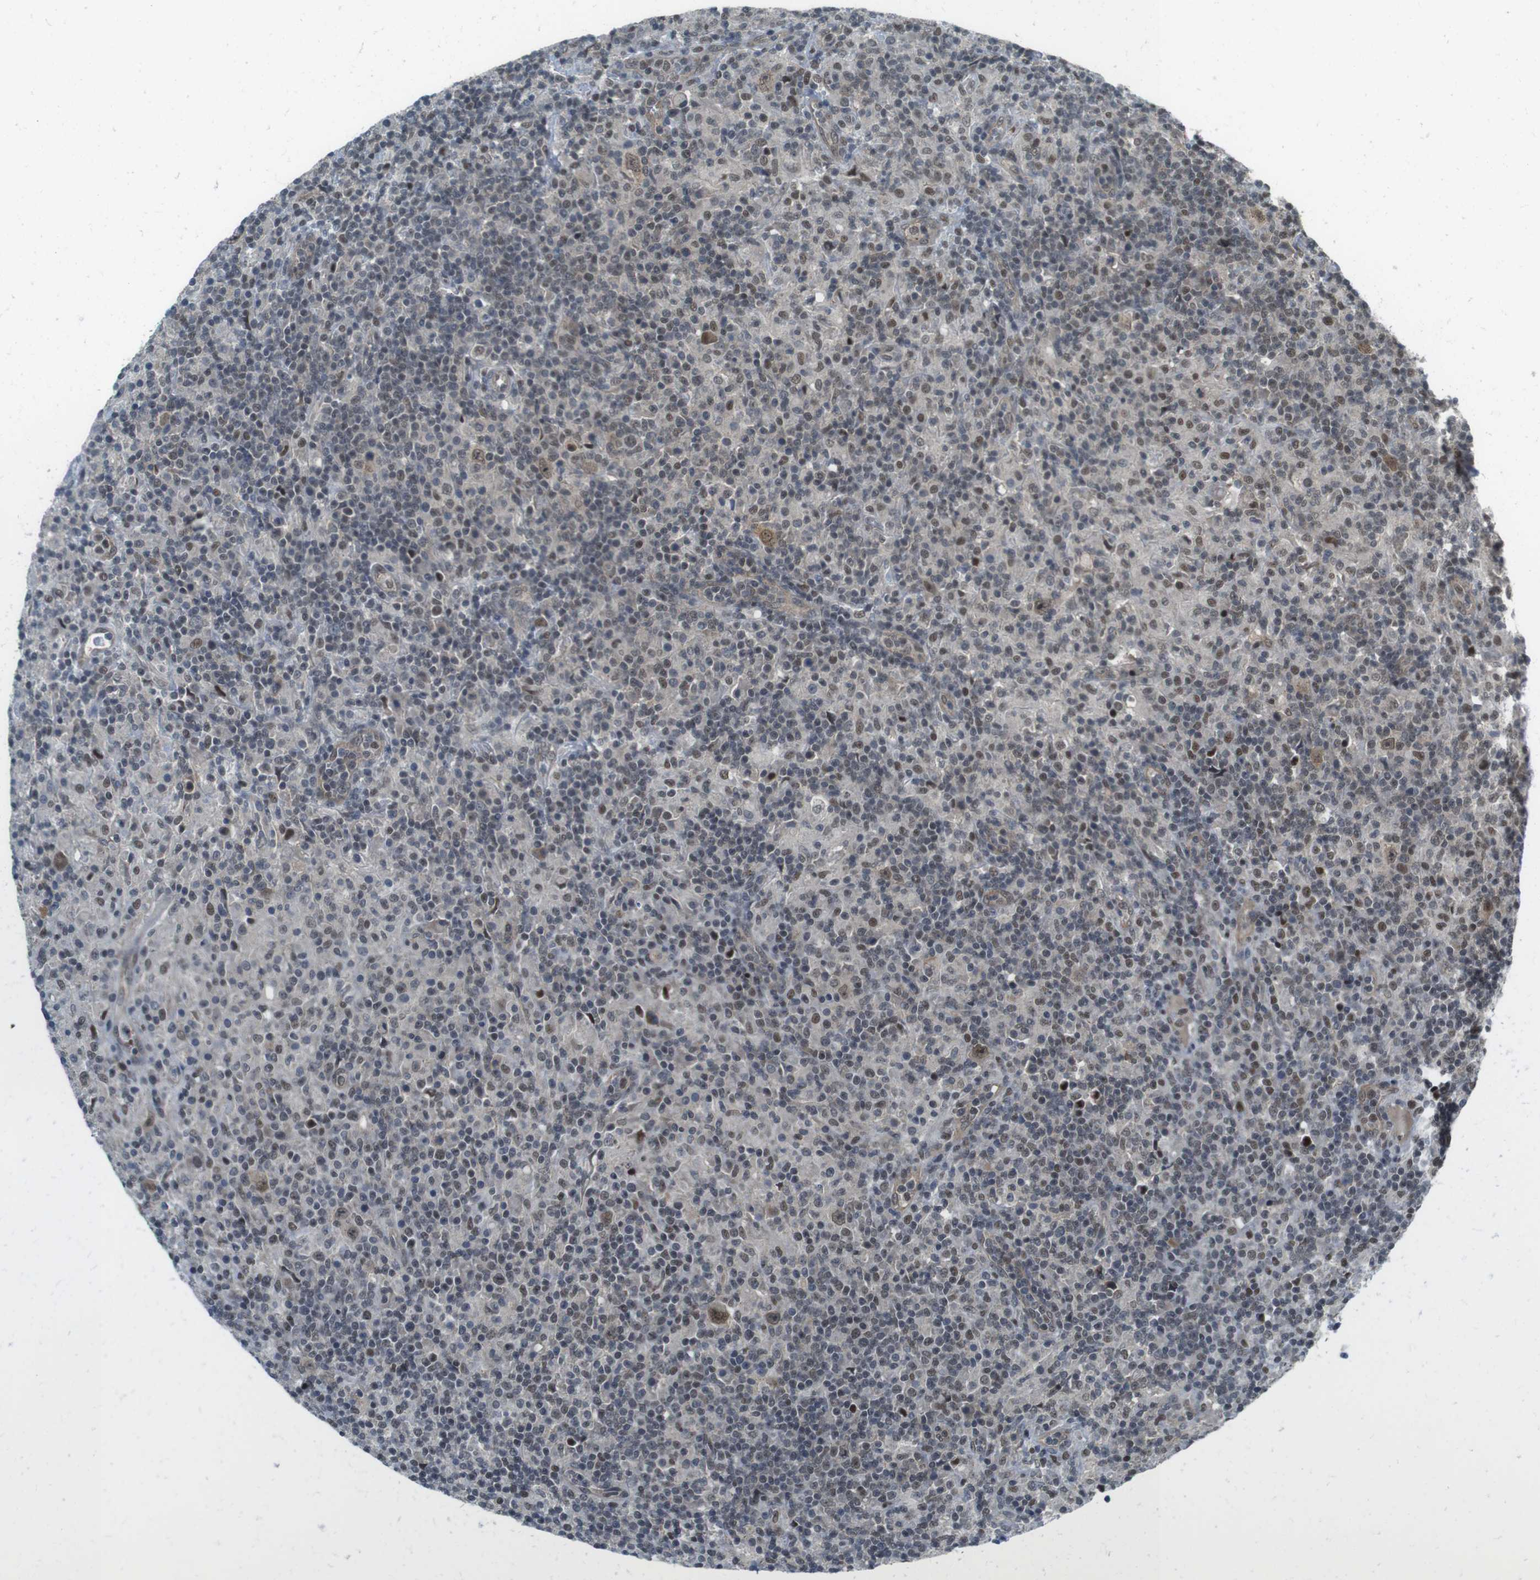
{"staining": {"intensity": "moderate", "quantity": ">75%", "location": "cytoplasmic/membranous,nuclear"}, "tissue": "lymphoma", "cell_type": "Tumor cells", "image_type": "cancer", "snomed": [{"axis": "morphology", "description": "Hodgkin's disease, NOS"}, {"axis": "topography", "description": "Lymph node"}], "caption": "Immunohistochemical staining of human Hodgkin's disease reveals medium levels of moderate cytoplasmic/membranous and nuclear protein staining in about >75% of tumor cells.", "gene": "MAPKAPK5", "patient": {"sex": "male", "age": 70}}